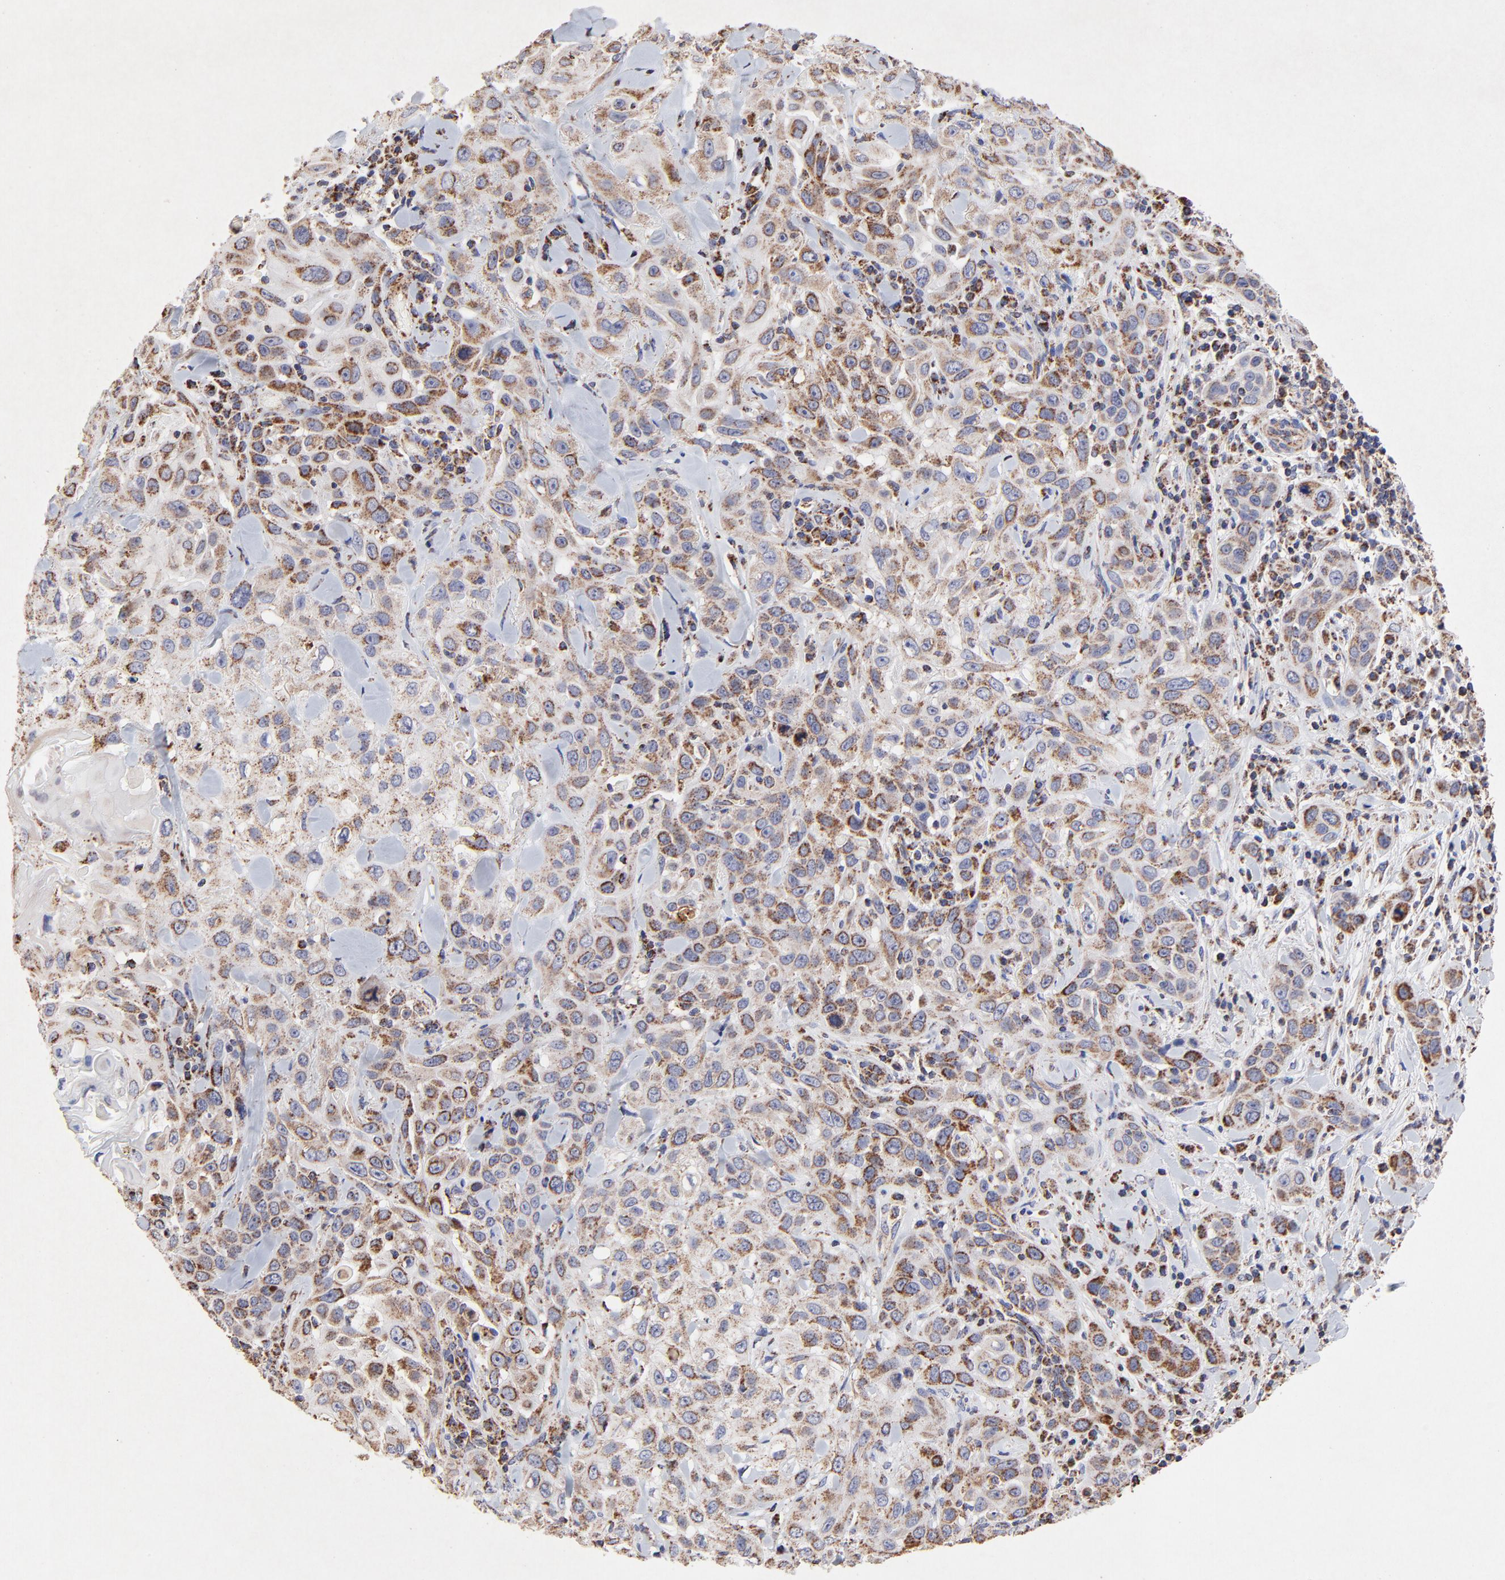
{"staining": {"intensity": "moderate", "quantity": ">75%", "location": "cytoplasmic/membranous"}, "tissue": "skin cancer", "cell_type": "Tumor cells", "image_type": "cancer", "snomed": [{"axis": "morphology", "description": "Squamous cell carcinoma, NOS"}, {"axis": "topography", "description": "Skin"}], "caption": "Immunohistochemistry histopathology image of neoplastic tissue: squamous cell carcinoma (skin) stained using immunohistochemistry shows medium levels of moderate protein expression localized specifically in the cytoplasmic/membranous of tumor cells, appearing as a cytoplasmic/membranous brown color.", "gene": "SSBP1", "patient": {"sex": "male", "age": 84}}